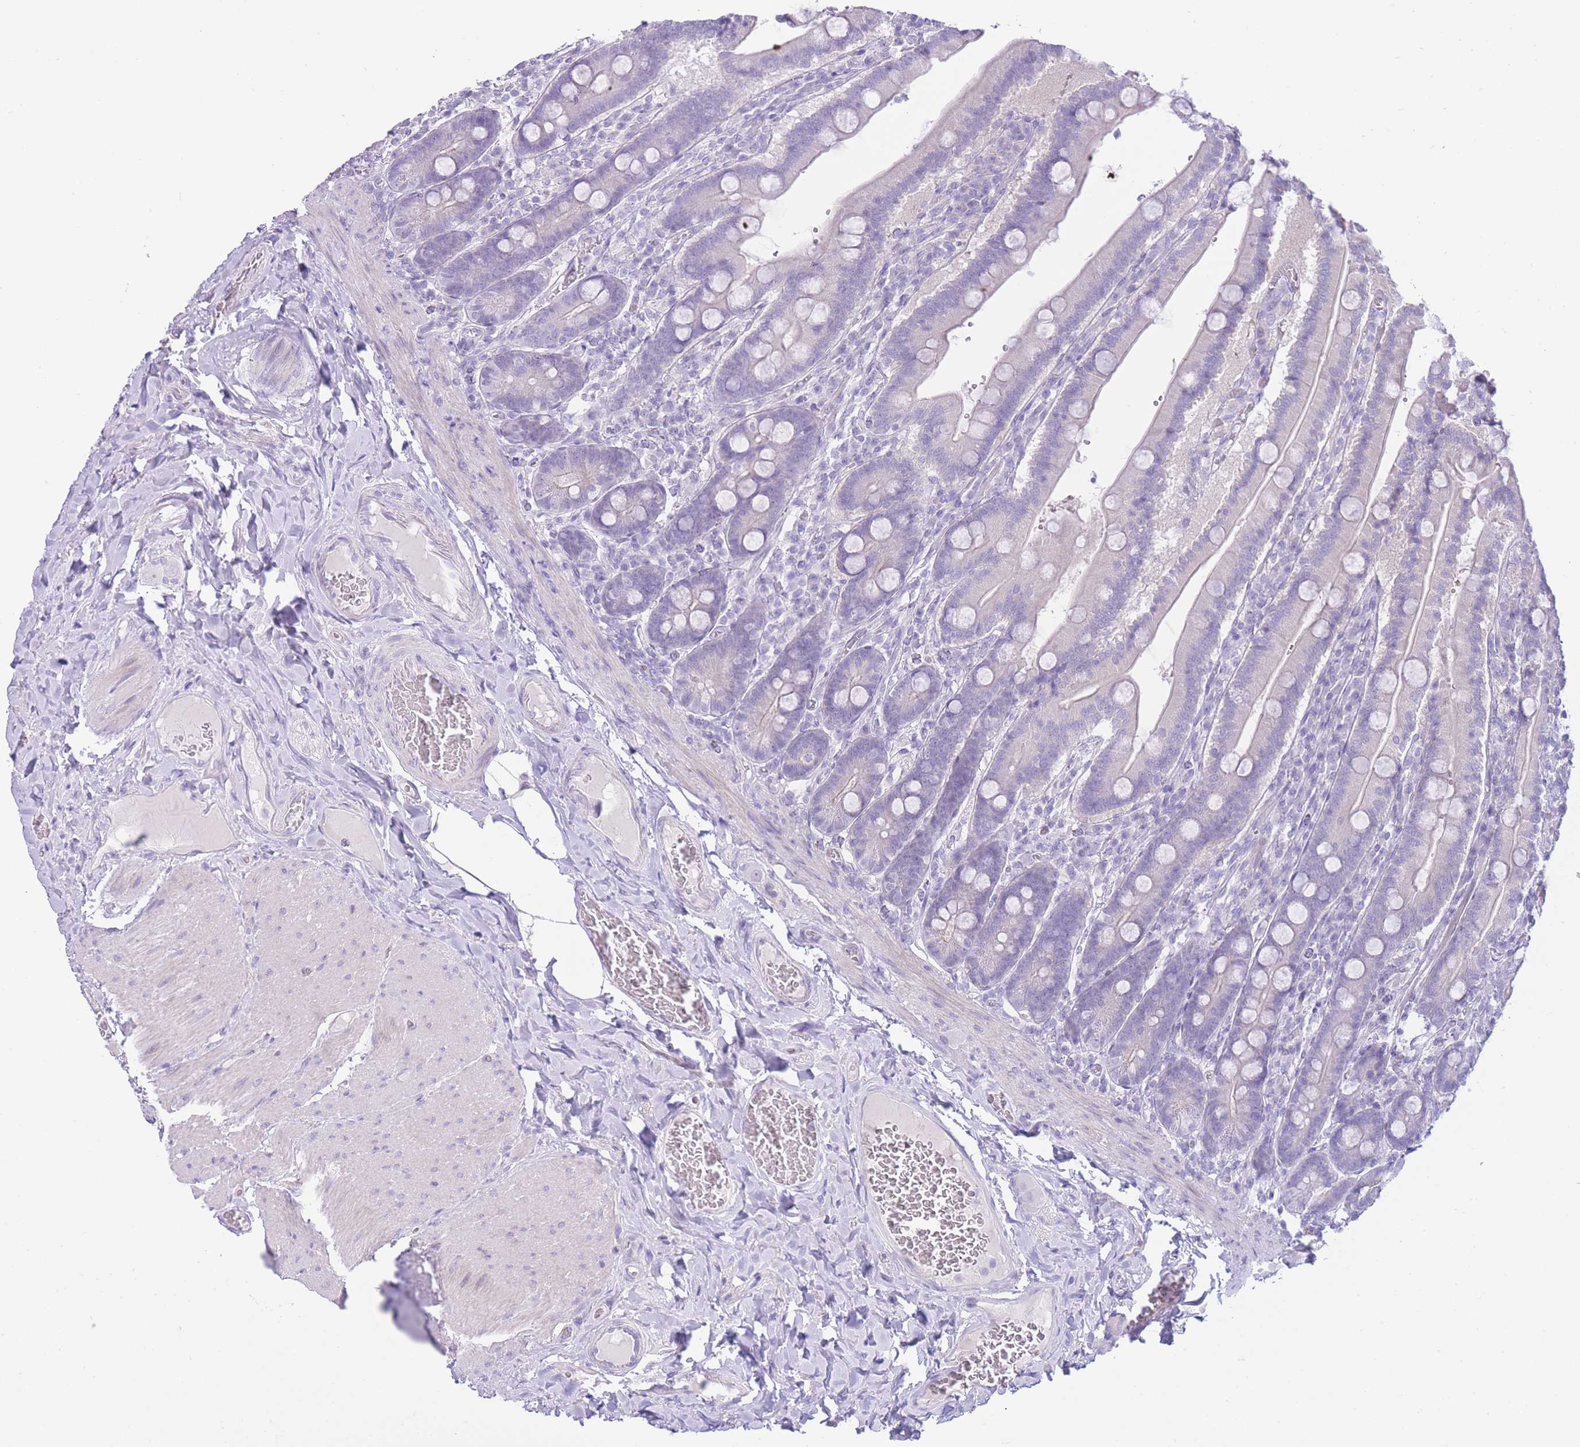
{"staining": {"intensity": "negative", "quantity": "none", "location": "none"}, "tissue": "duodenum", "cell_type": "Glandular cells", "image_type": "normal", "snomed": [{"axis": "morphology", "description": "Normal tissue, NOS"}, {"axis": "topography", "description": "Duodenum"}], "caption": "IHC photomicrograph of normal duodenum stained for a protein (brown), which displays no expression in glandular cells.", "gene": "ZNF212", "patient": {"sex": "female", "age": 62}}